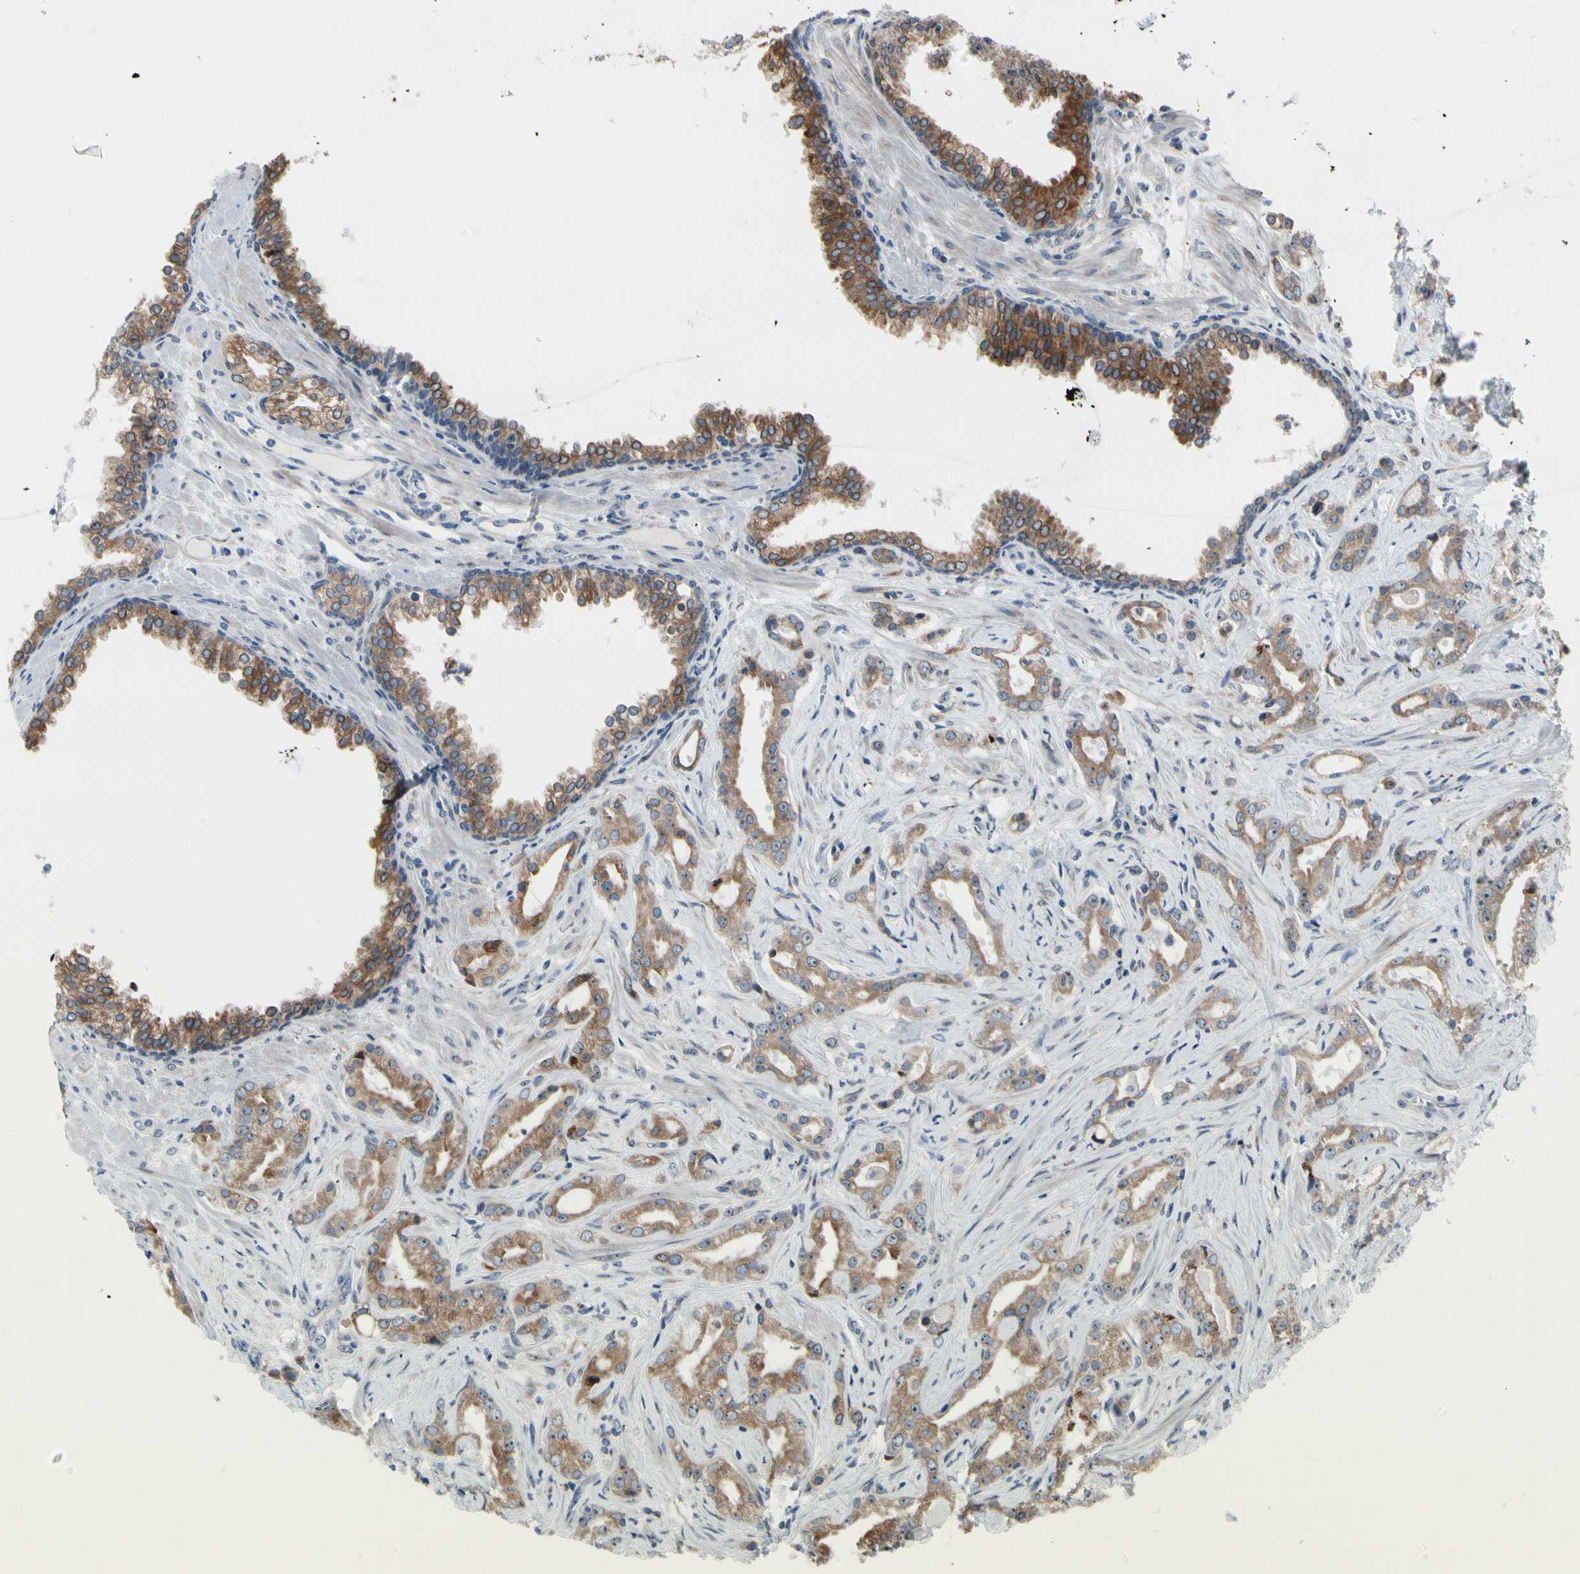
{"staining": {"intensity": "moderate", "quantity": ">75%", "location": "cytoplasmic/membranous"}, "tissue": "prostate cancer", "cell_type": "Tumor cells", "image_type": "cancer", "snomed": [{"axis": "morphology", "description": "Adenocarcinoma, Low grade"}, {"axis": "topography", "description": "Prostate"}], "caption": "About >75% of tumor cells in human prostate cancer exhibit moderate cytoplasmic/membranous protein expression as visualized by brown immunohistochemical staining.", "gene": "TMED7", "patient": {"sex": "male", "age": 59}}